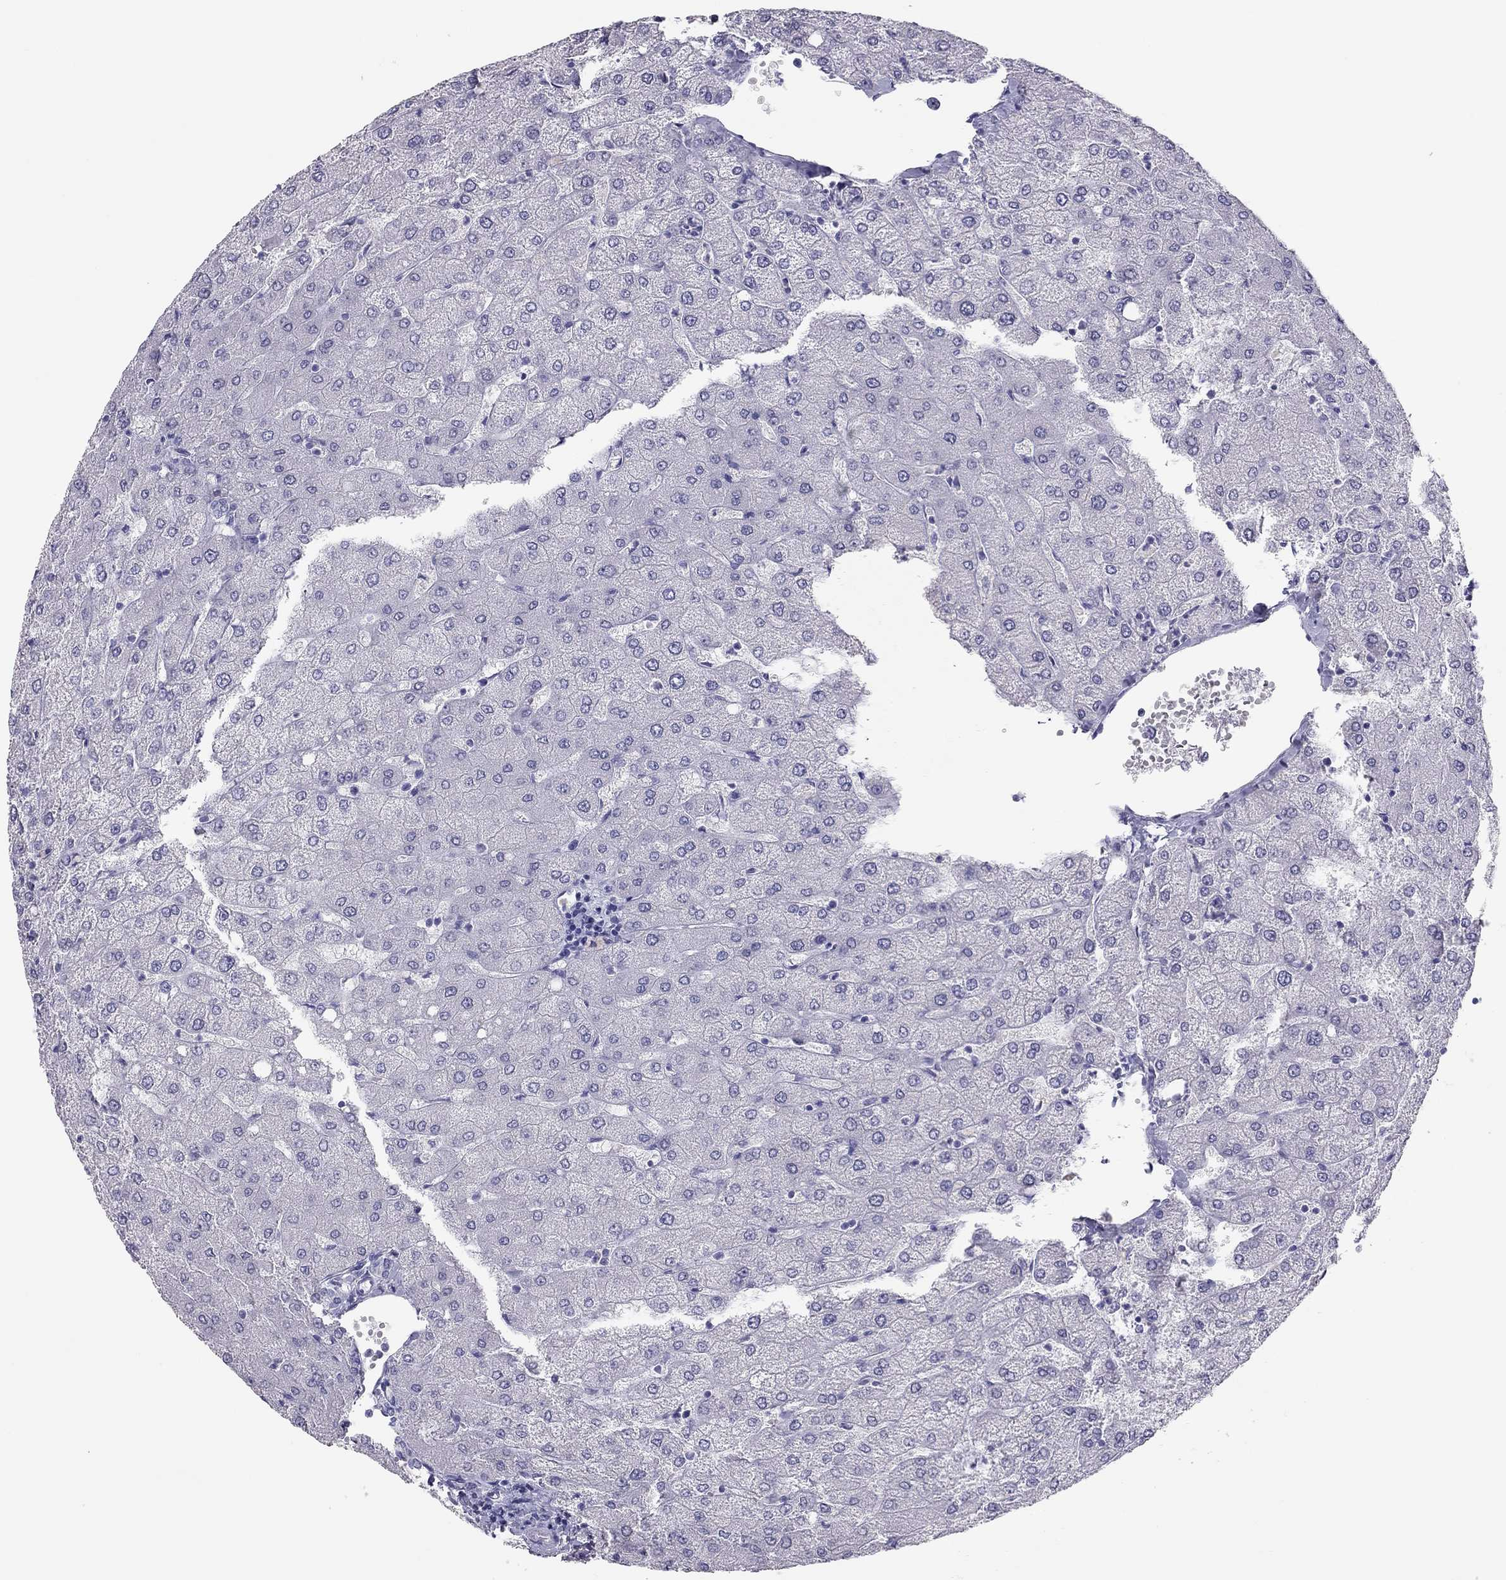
{"staining": {"intensity": "negative", "quantity": "none", "location": "none"}, "tissue": "liver", "cell_type": "Cholangiocytes", "image_type": "normal", "snomed": [{"axis": "morphology", "description": "Normal tissue, NOS"}, {"axis": "topography", "description": "Liver"}], "caption": "This photomicrograph is of benign liver stained with IHC to label a protein in brown with the nuclei are counter-stained blue. There is no positivity in cholangiocytes. Nuclei are stained in blue.", "gene": "PHOX2A", "patient": {"sex": "female", "age": 54}}